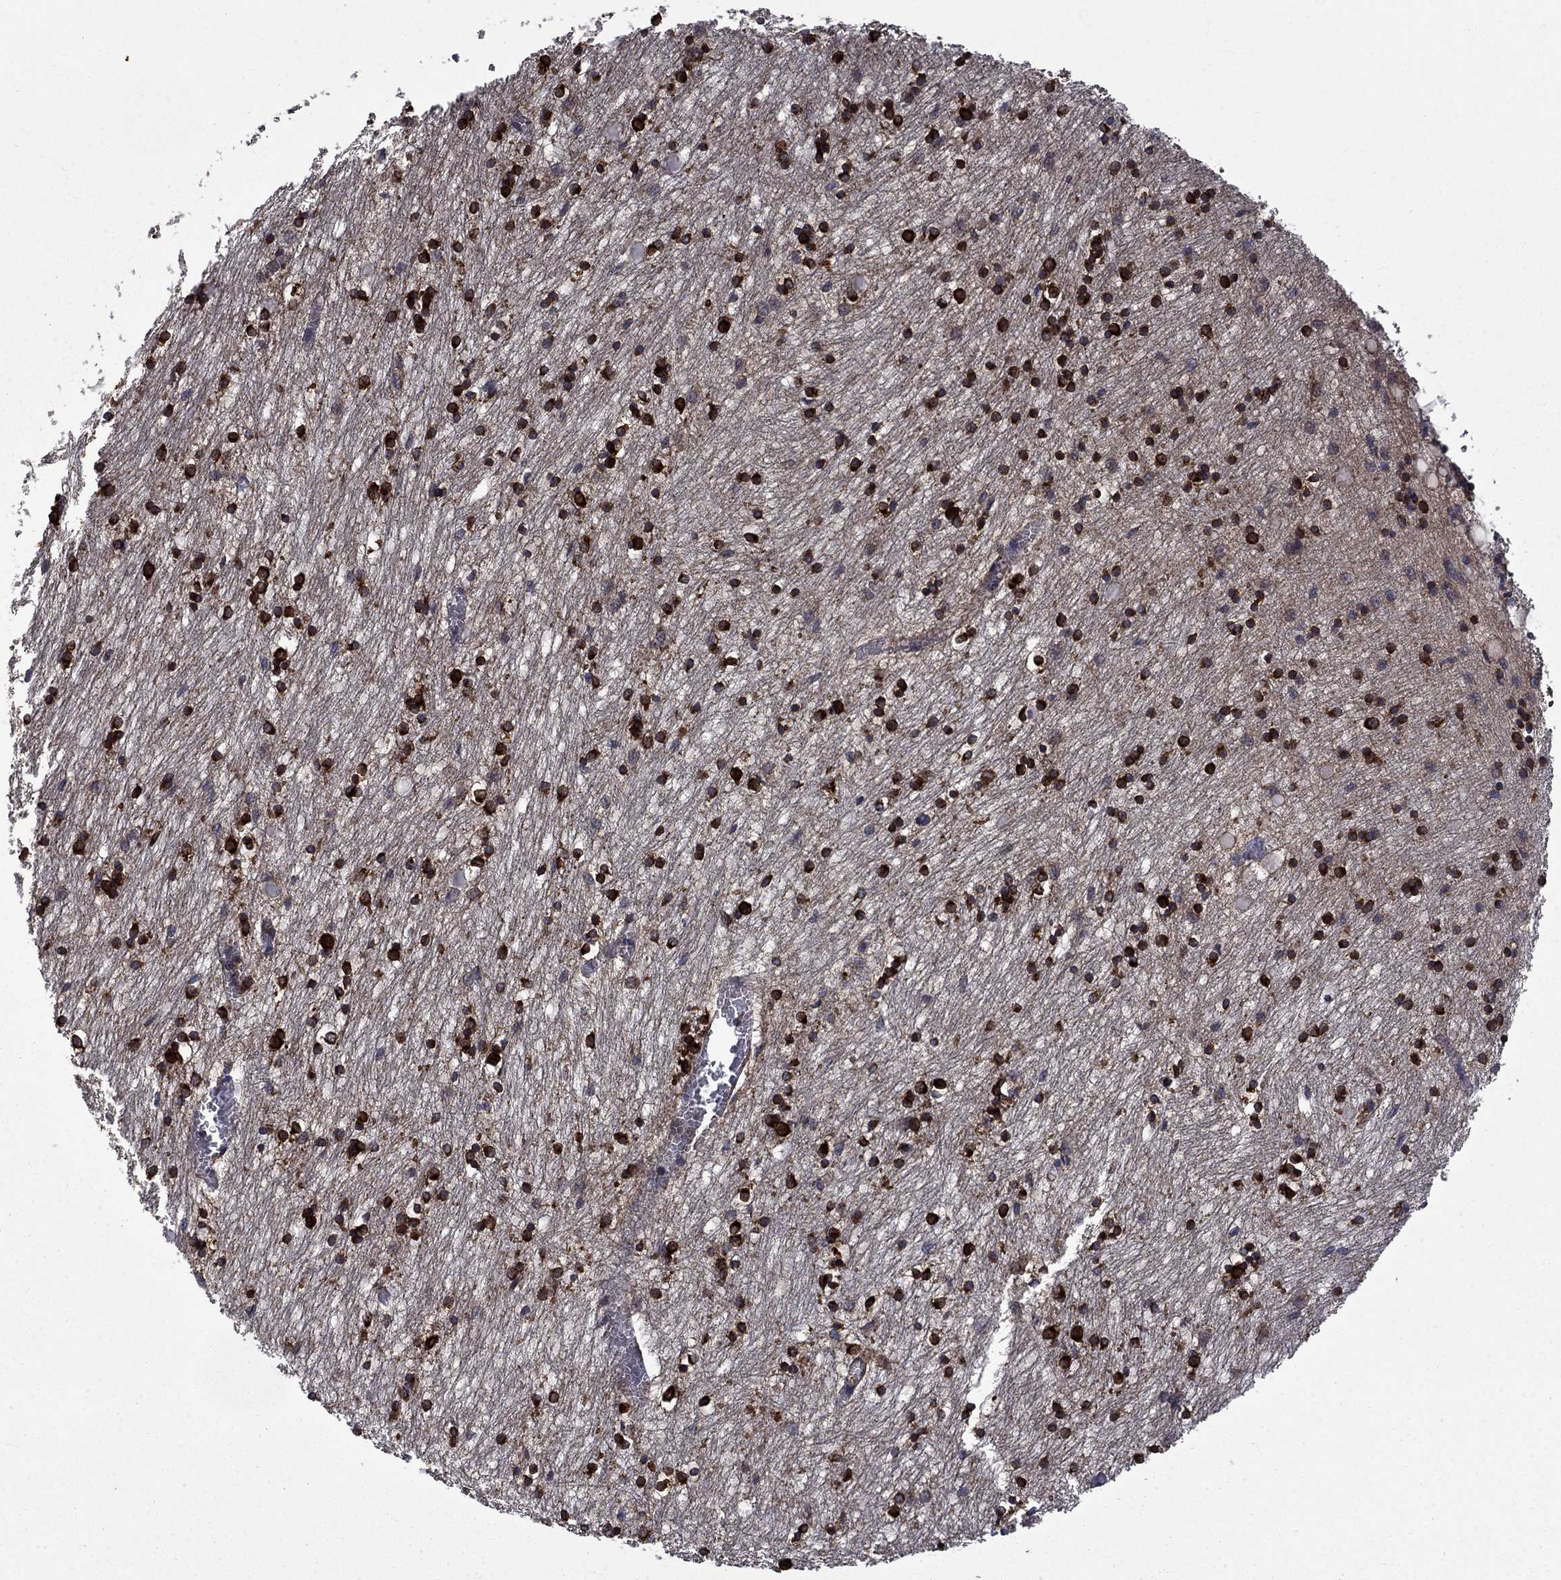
{"staining": {"intensity": "strong", "quantity": "25%-75%", "location": "cytoplasmic/membranous"}, "tissue": "hippocampus", "cell_type": "Glial cells", "image_type": "normal", "snomed": [{"axis": "morphology", "description": "Normal tissue, NOS"}, {"axis": "topography", "description": "Lateral ventricle wall"}, {"axis": "topography", "description": "Hippocampus"}], "caption": "Hippocampus stained with a brown dye demonstrates strong cytoplasmic/membranous positive expression in approximately 25%-75% of glial cells.", "gene": "CUTC", "patient": {"sex": "female", "age": 63}}